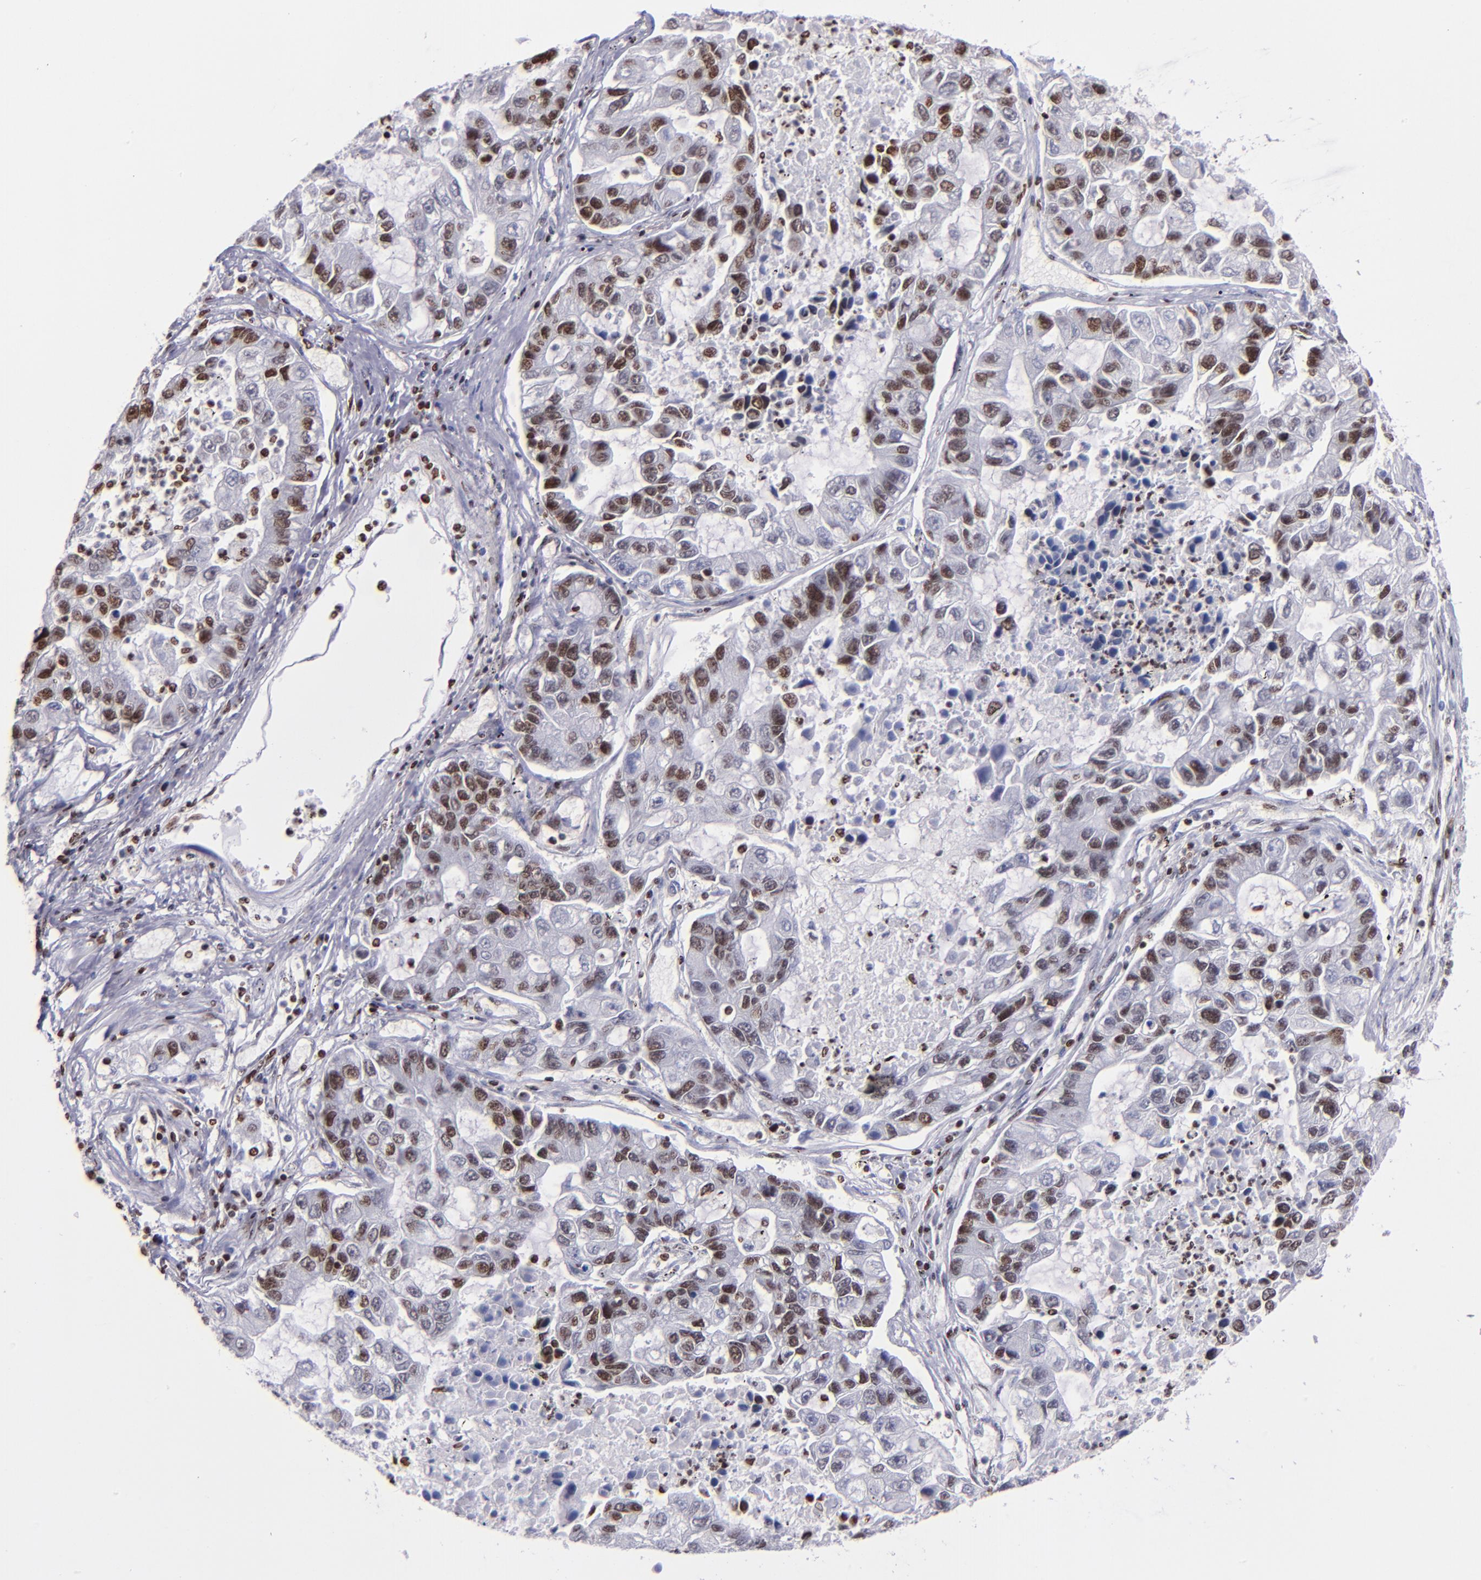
{"staining": {"intensity": "moderate", "quantity": "25%-75%", "location": "nuclear"}, "tissue": "lung cancer", "cell_type": "Tumor cells", "image_type": "cancer", "snomed": [{"axis": "morphology", "description": "Adenocarcinoma, NOS"}, {"axis": "topography", "description": "Lung"}], "caption": "Immunohistochemical staining of lung cancer shows moderate nuclear protein positivity in approximately 25%-75% of tumor cells.", "gene": "CDKL5", "patient": {"sex": "female", "age": 51}}